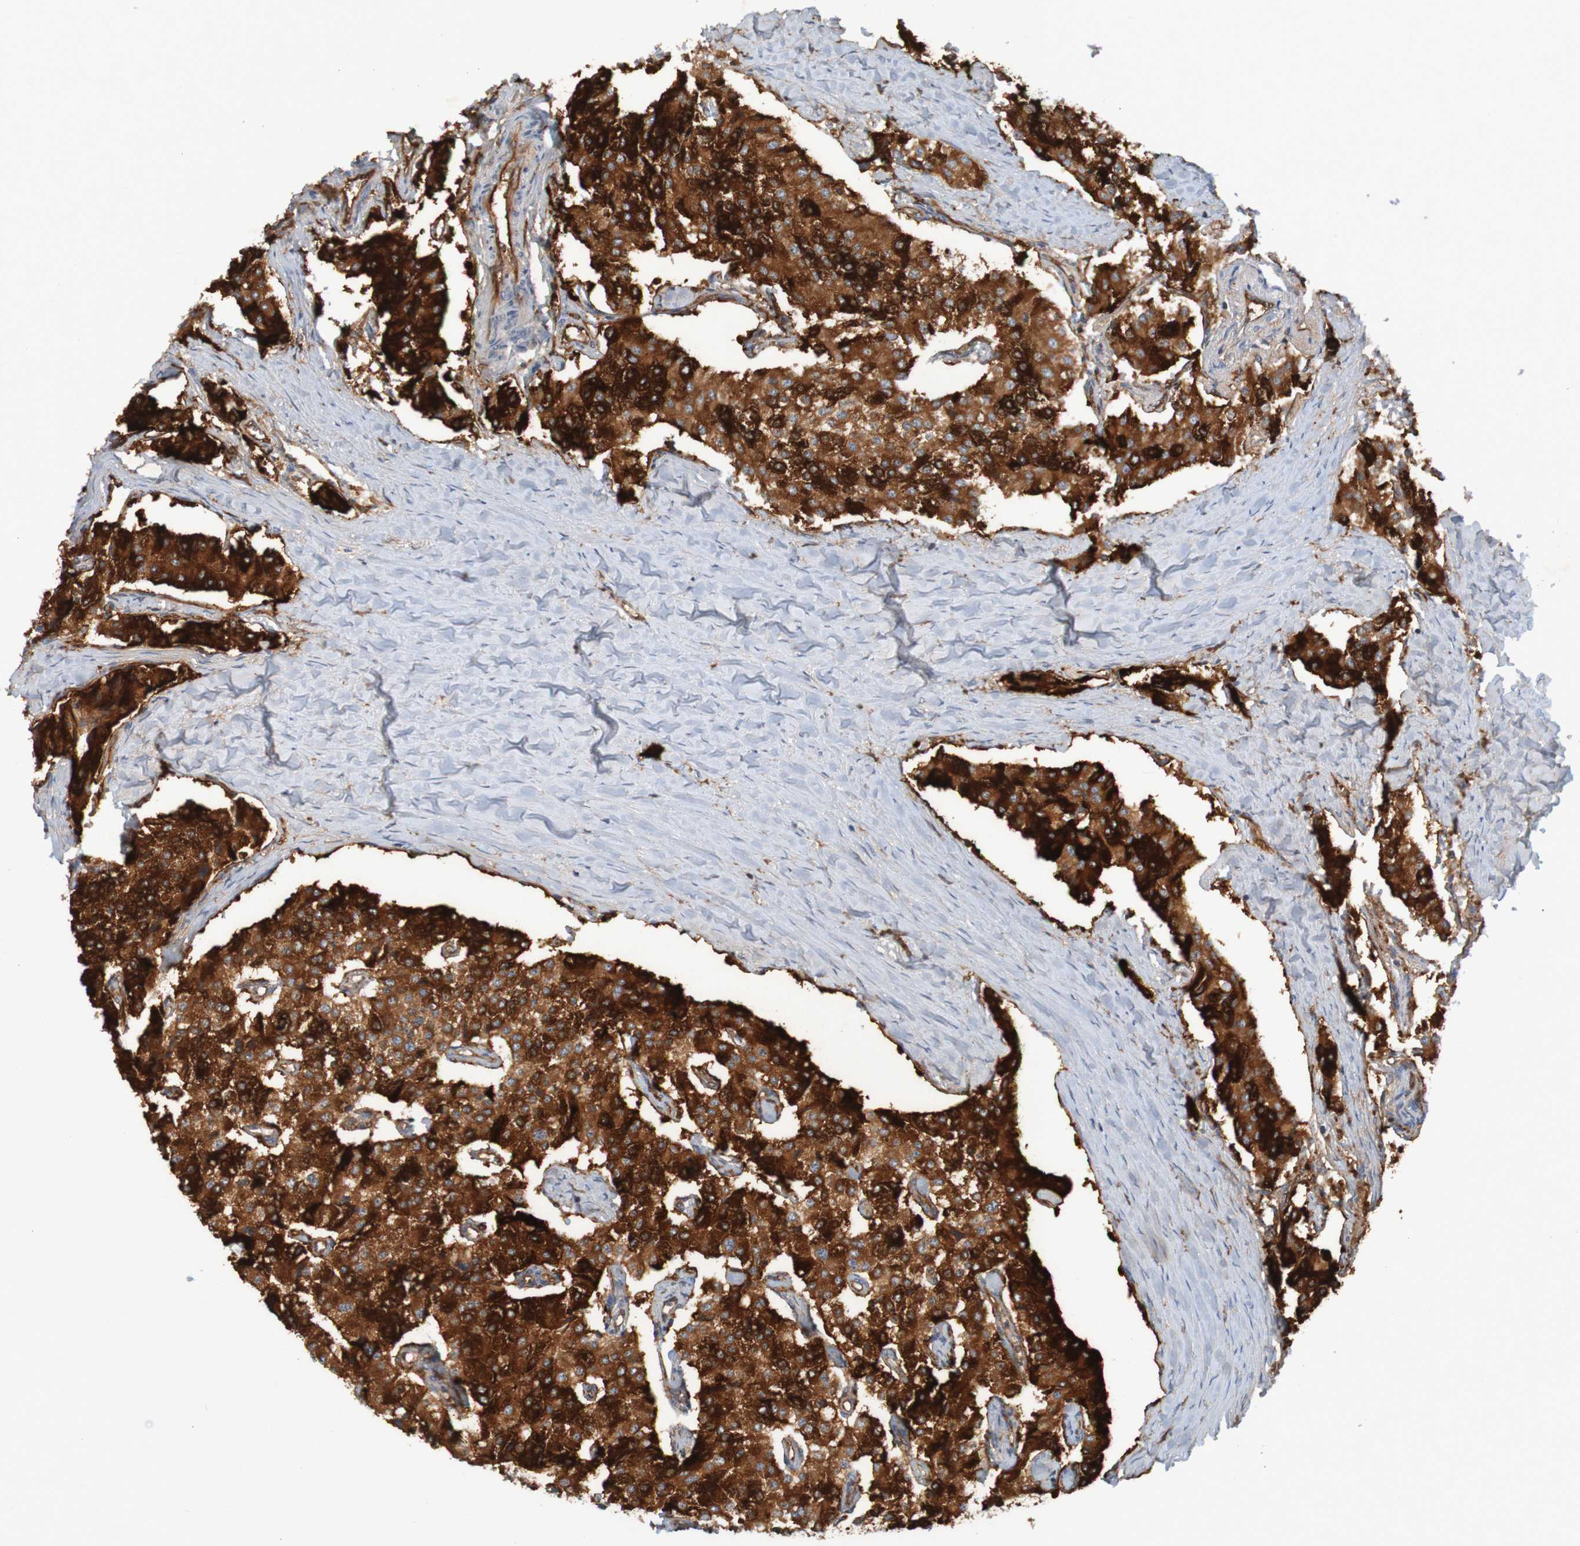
{"staining": {"intensity": "strong", "quantity": ">75%", "location": "cytoplasmic/membranous"}, "tissue": "carcinoid", "cell_type": "Tumor cells", "image_type": "cancer", "snomed": [{"axis": "morphology", "description": "Carcinoid, malignant, NOS"}, {"axis": "topography", "description": "Colon"}], "caption": "Tumor cells demonstrate strong cytoplasmic/membranous expression in about >75% of cells in carcinoid (malignant).", "gene": "DNAJC4", "patient": {"sex": "female", "age": 52}}